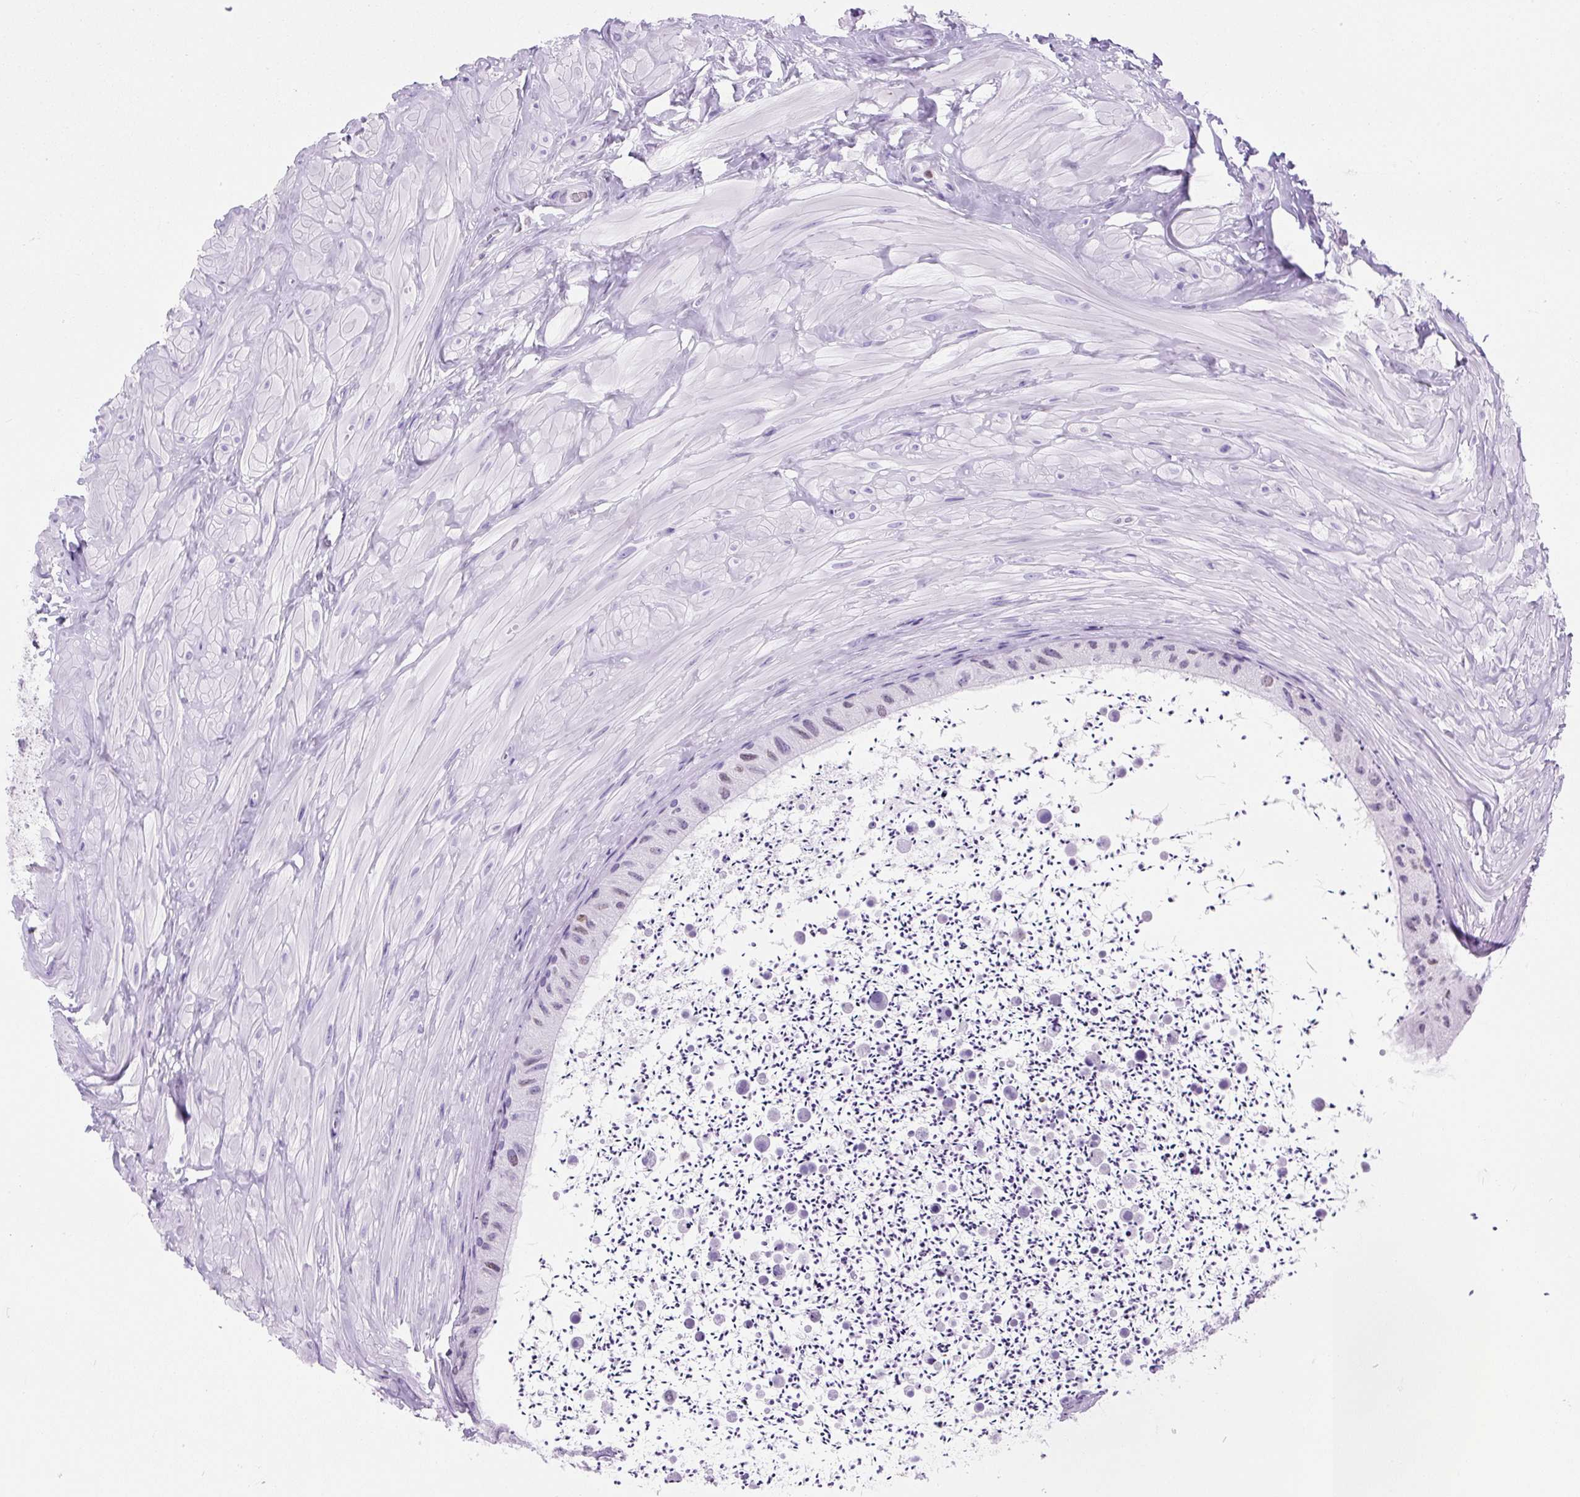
{"staining": {"intensity": "moderate", "quantity": "<25%", "location": "nuclear"}, "tissue": "epididymis", "cell_type": "Glandular cells", "image_type": "normal", "snomed": [{"axis": "morphology", "description": "Normal tissue, NOS"}, {"axis": "topography", "description": "Epididymis"}, {"axis": "topography", "description": "Peripheral nerve tissue"}], "caption": "A photomicrograph showing moderate nuclear staining in approximately <25% of glandular cells in normal epididymis, as visualized by brown immunohistochemical staining.", "gene": "VPREB1", "patient": {"sex": "male", "age": 32}}